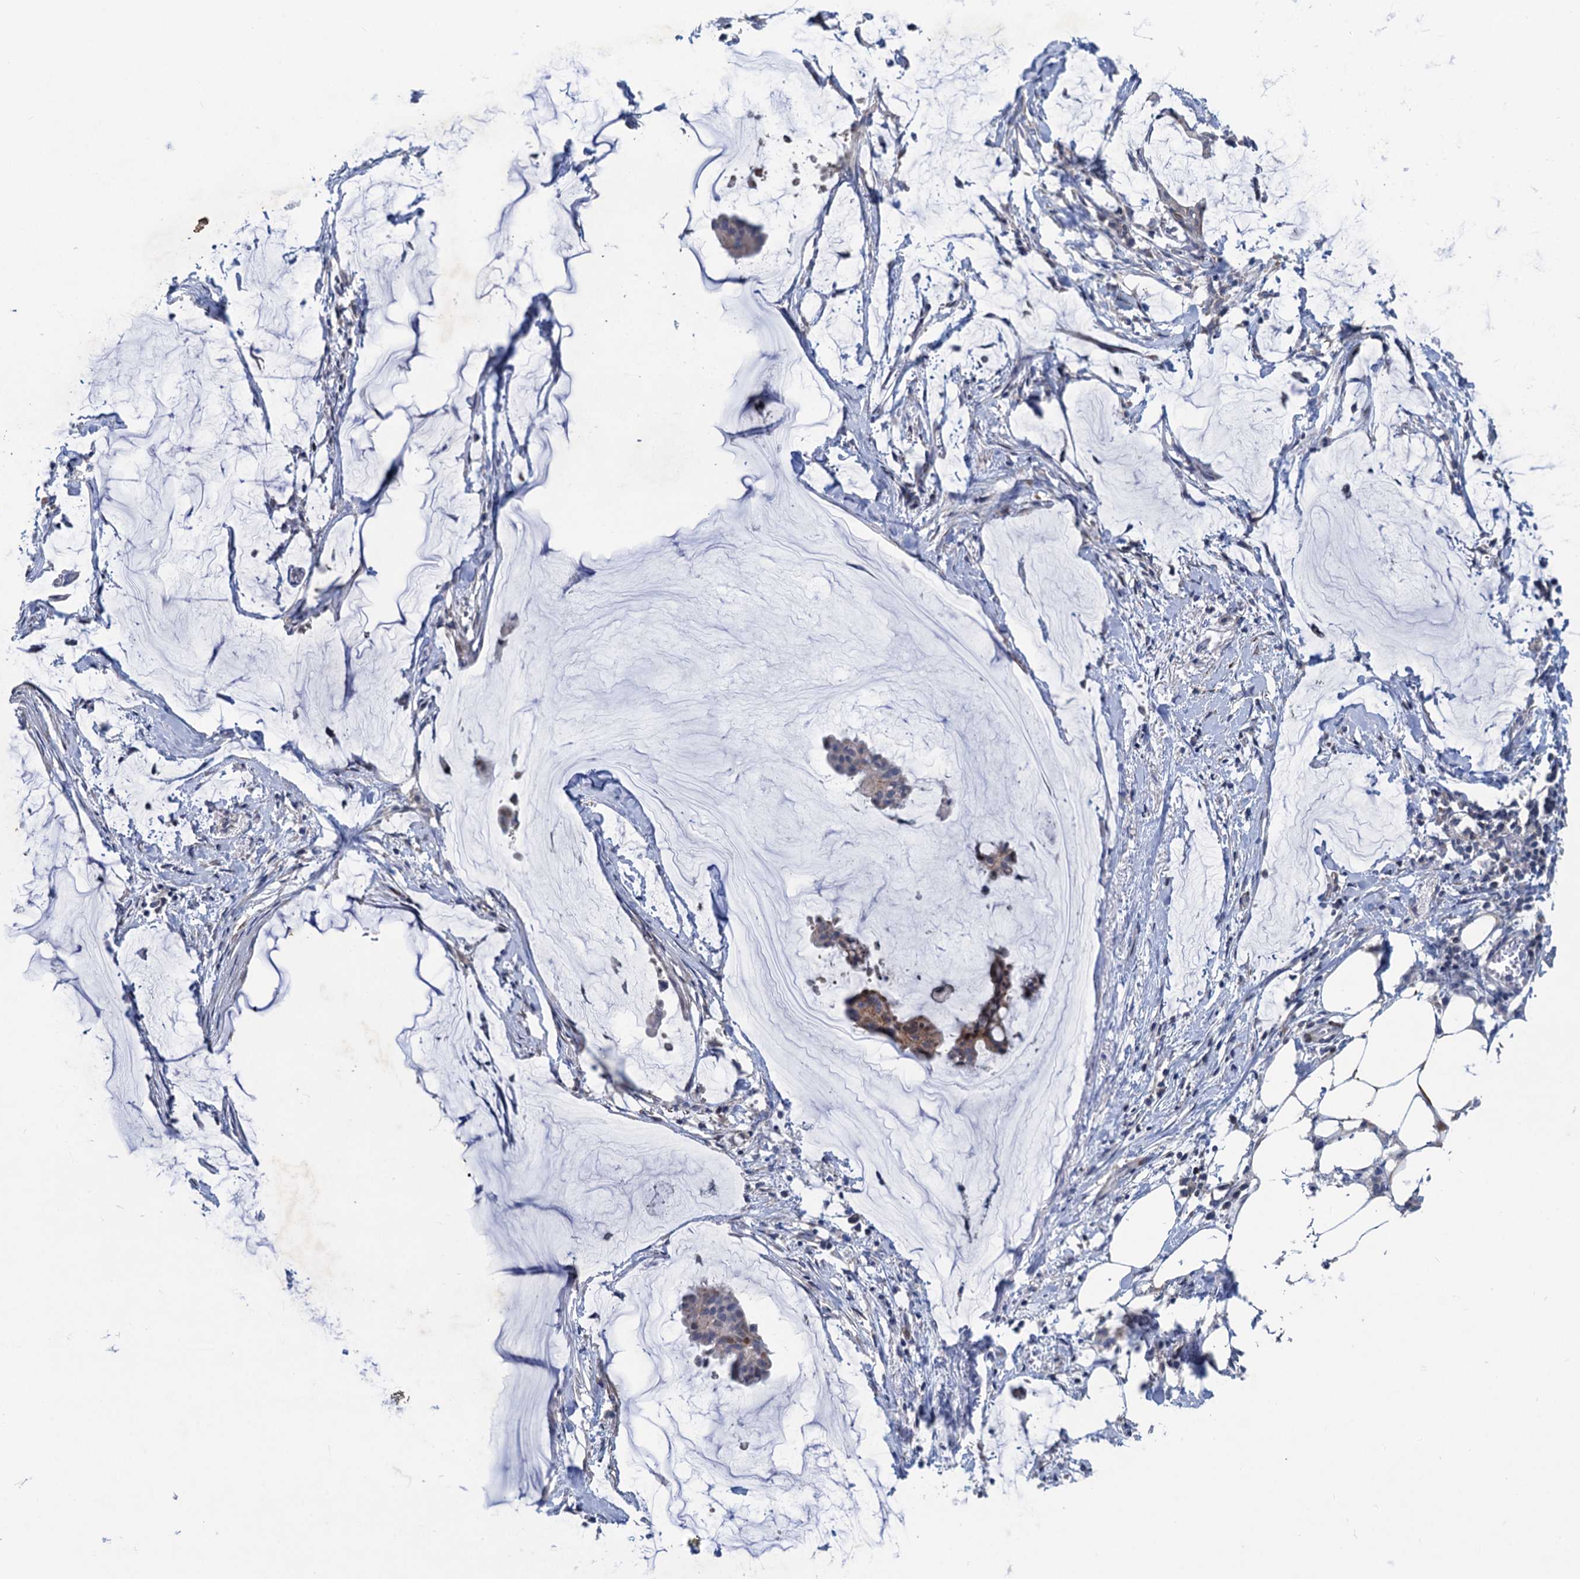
{"staining": {"intensity": "weak", "quantity": "25%-75%", "location": "cytoplasmic/membranous"}, "tissue": "ovarian cancer", "cell_type": "Tumor cells", "image_type": "cancer", "snomed": [{"axis": "morphology", "description": "Cystadenocarcinoma, mucinous, NOS"}, {"axis": "topography", "description": "Ovary"}], "caption": "Immunohistochemistry of ovarian cancer demonstrates low levels of weak cytoplasmic/membranous positivity in approximately 25%-75% of tumor cells.", "gene": "ESYT3", "patient": {"sex": "female", "age": 73}}